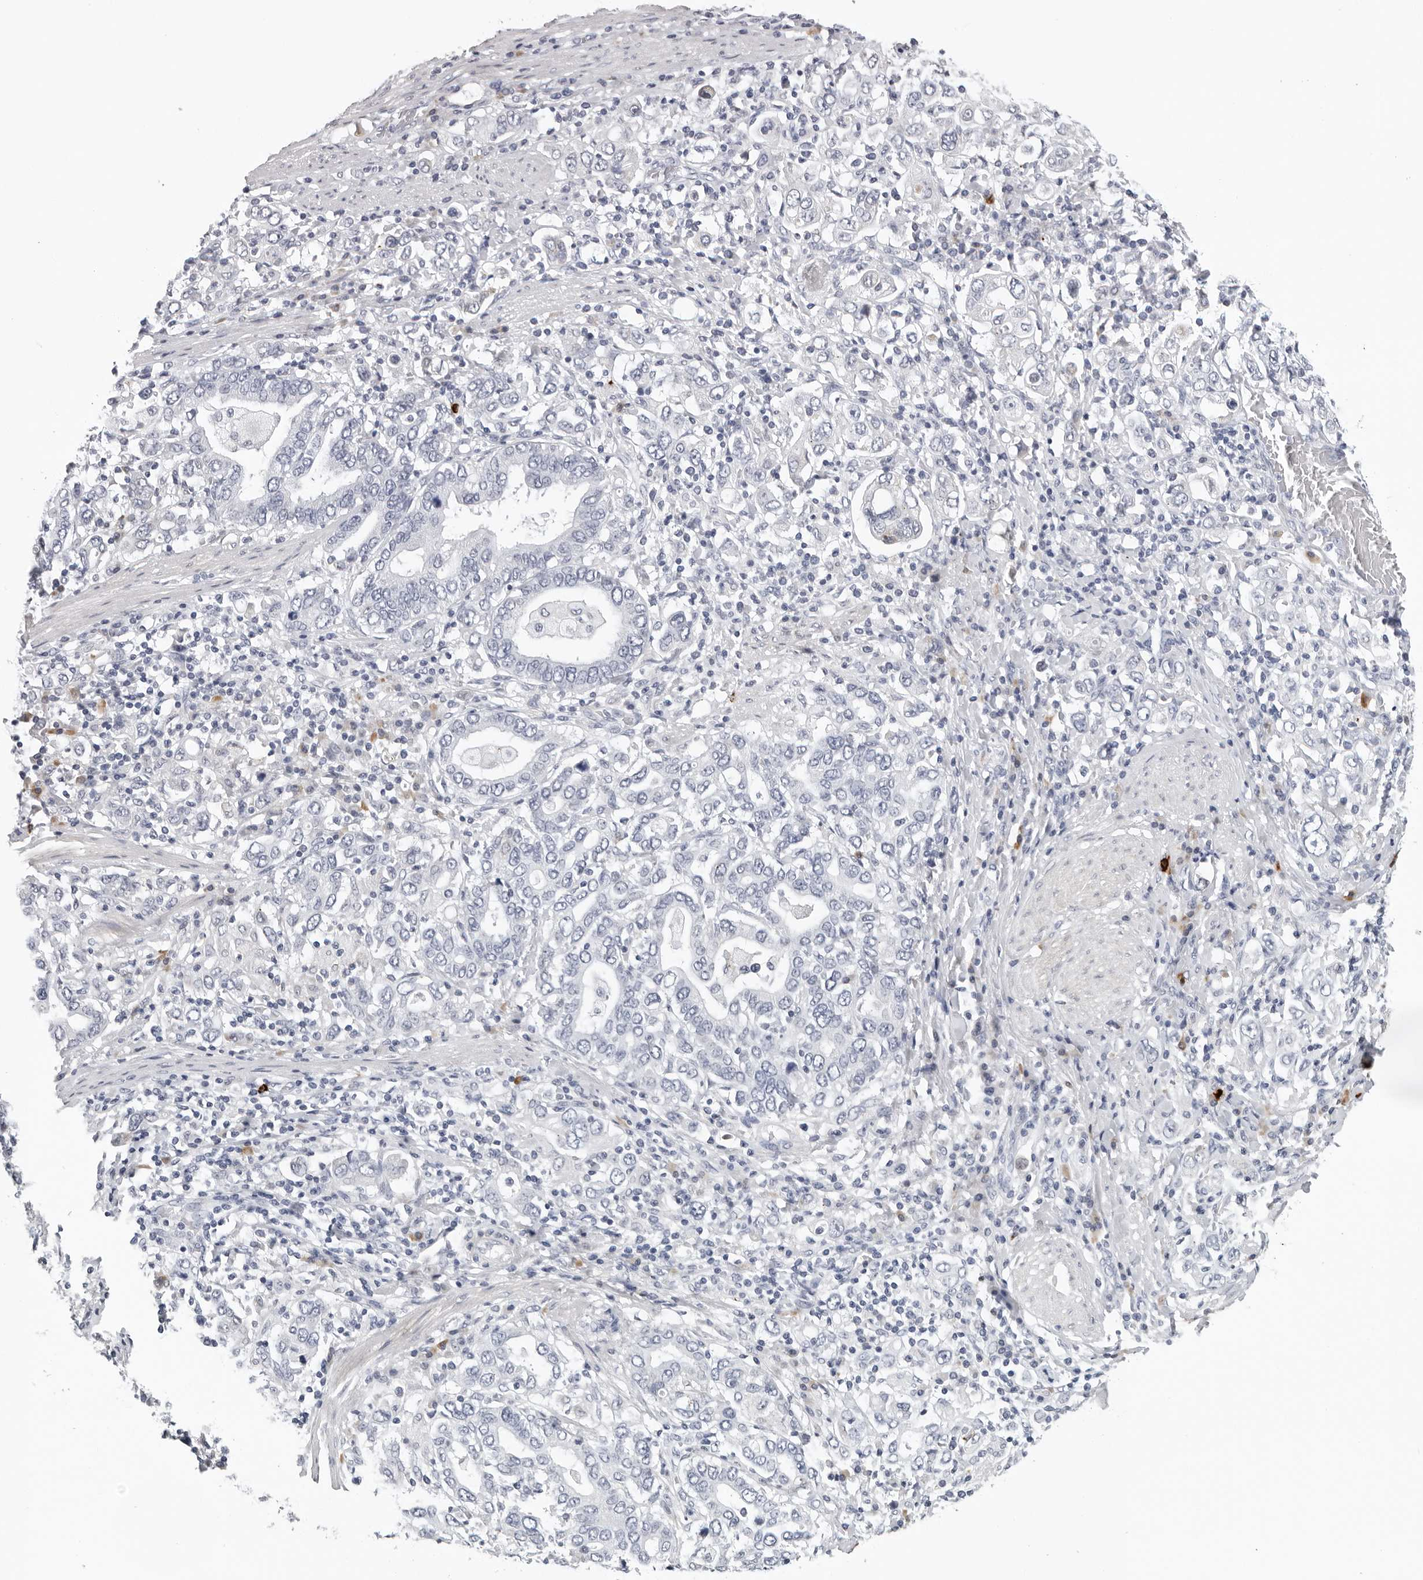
{"staining": {"intensity": "negative", "quantity": "none", "location": "none"}, "tissue": "stomach cancer", "cell_type": "Tumor cells", "image_type": "cancer", "snomed": [{"axis": "morphology", "description": "Adenocarcinoma, NOS"}, {"axis": "topography", "description": "Stomach, upper"}], "caption": "The immunohistochemistry micrograph has no significant positivity in tumor cells of stomach cancer (adenocarcinoma) tissue.", "gene": "ZNF502", "patient": {"sex": "male", "age": 62}}